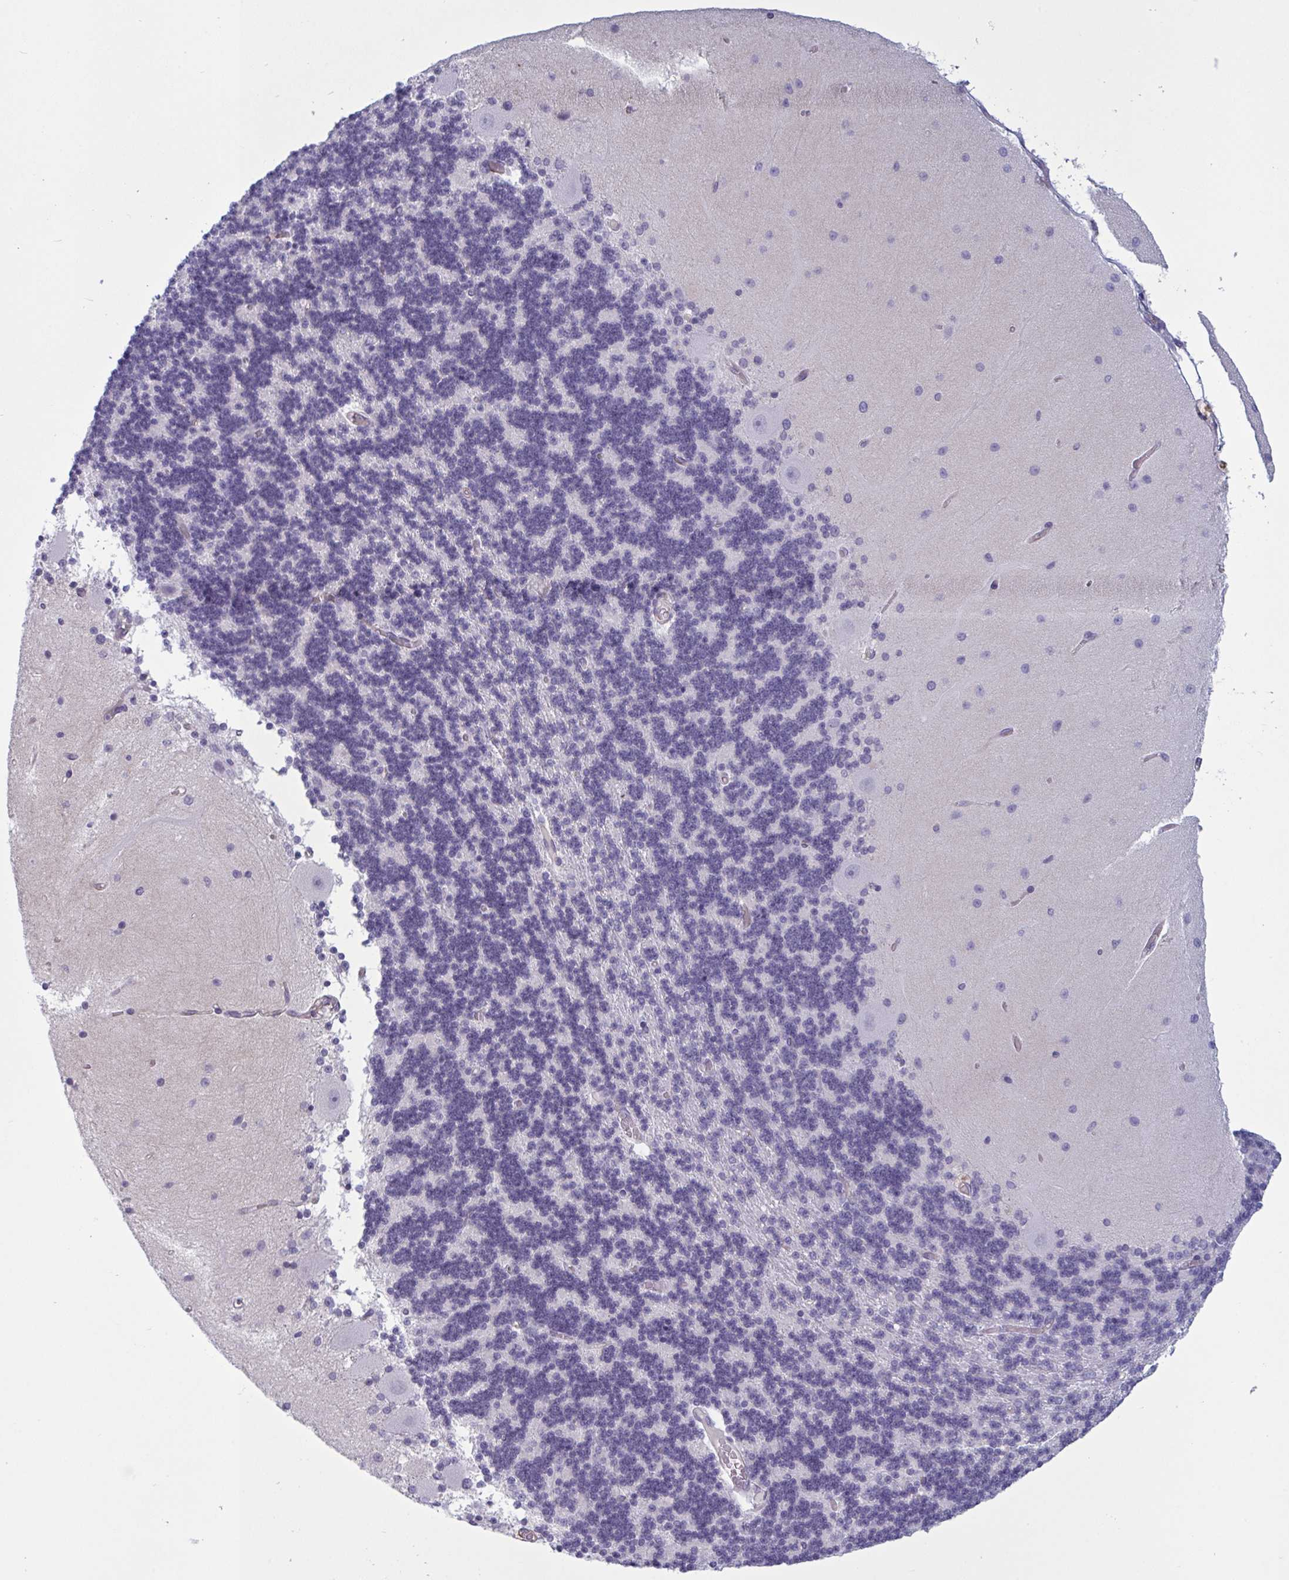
{"staining": {"intensity": "negative", "quantity": "none", "location": "none"}, "tissue": "cerebellum", "cell_type": "Cells in granular layer", "image_type": "normal", "snomed": [{"axis": "morphology", "description": "Normal tissue, NOS"}, {"axis": "topography", "description": "Cerebellum"}], "caption": "This is a micrograph of immunohistochemistry staining of benign cerebellum, which shows no positivity in cells in granular layer. (DAB (3,3'-diaminobenzidine) immunohistochemistry (IHC), high magnification).", "gene": "OR1L3", "patient": {"sex": "female", "age": 54}}